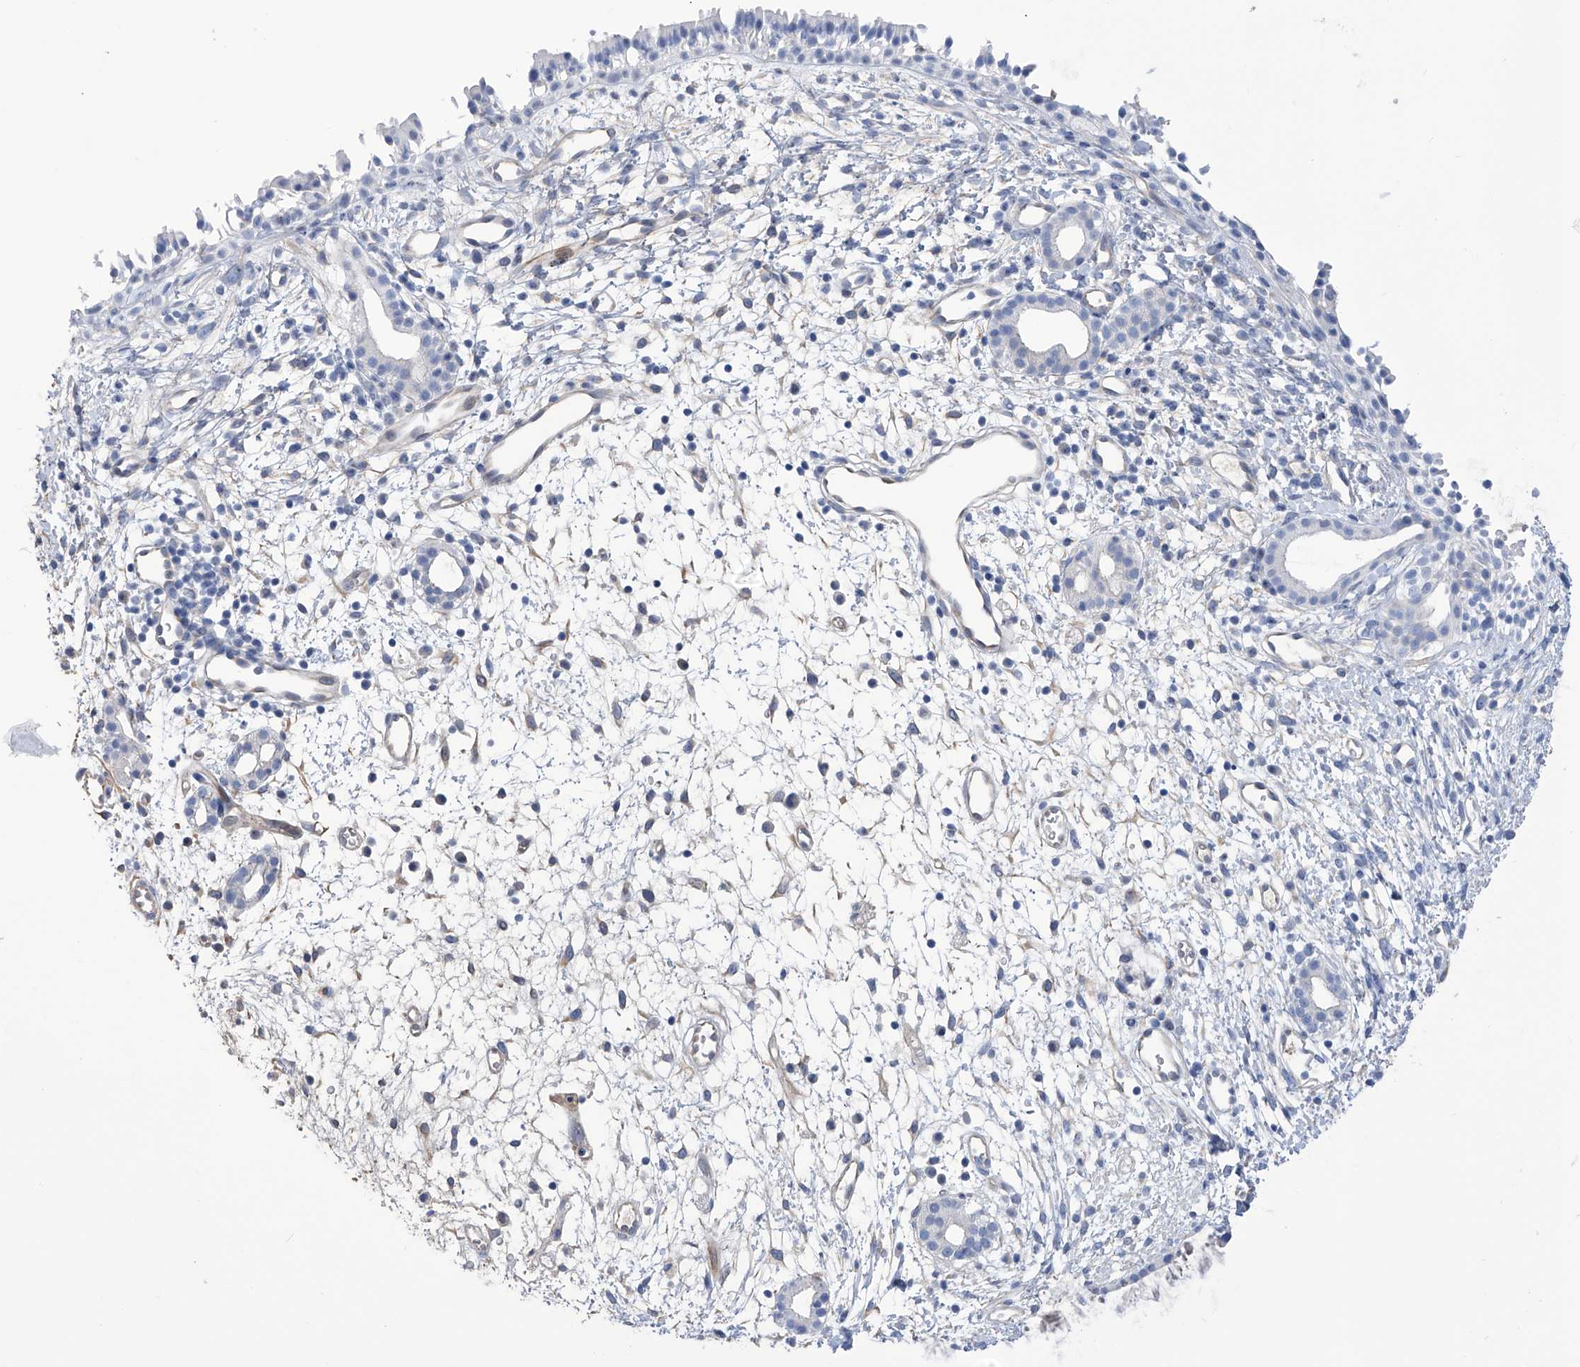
{"staining": {"intensity": "weak", "quantity": "<25%", "location": "nuclear"}, "tissue": "nasopharynx", "cell_type": "Respiratory epithelial cells", "image_type": "normal", "snomed": [{"axis": "morphology", "description": "Normal tissue, NOS"}, {"axis": "topography", "description": "Nasopharynx"}], "caption": "Immunohistochemistry (IHC) image of unremarkable nasopharynx stained for a protein (brown), which exhibits no staining in respiratory epithelial cells. (DAB (3,3'-diaminobenzidine) IHC visualized using brightfield microscopy, high magnification).", "gene": "PGM3", "patient": {"sex": "male", "age": 22}}